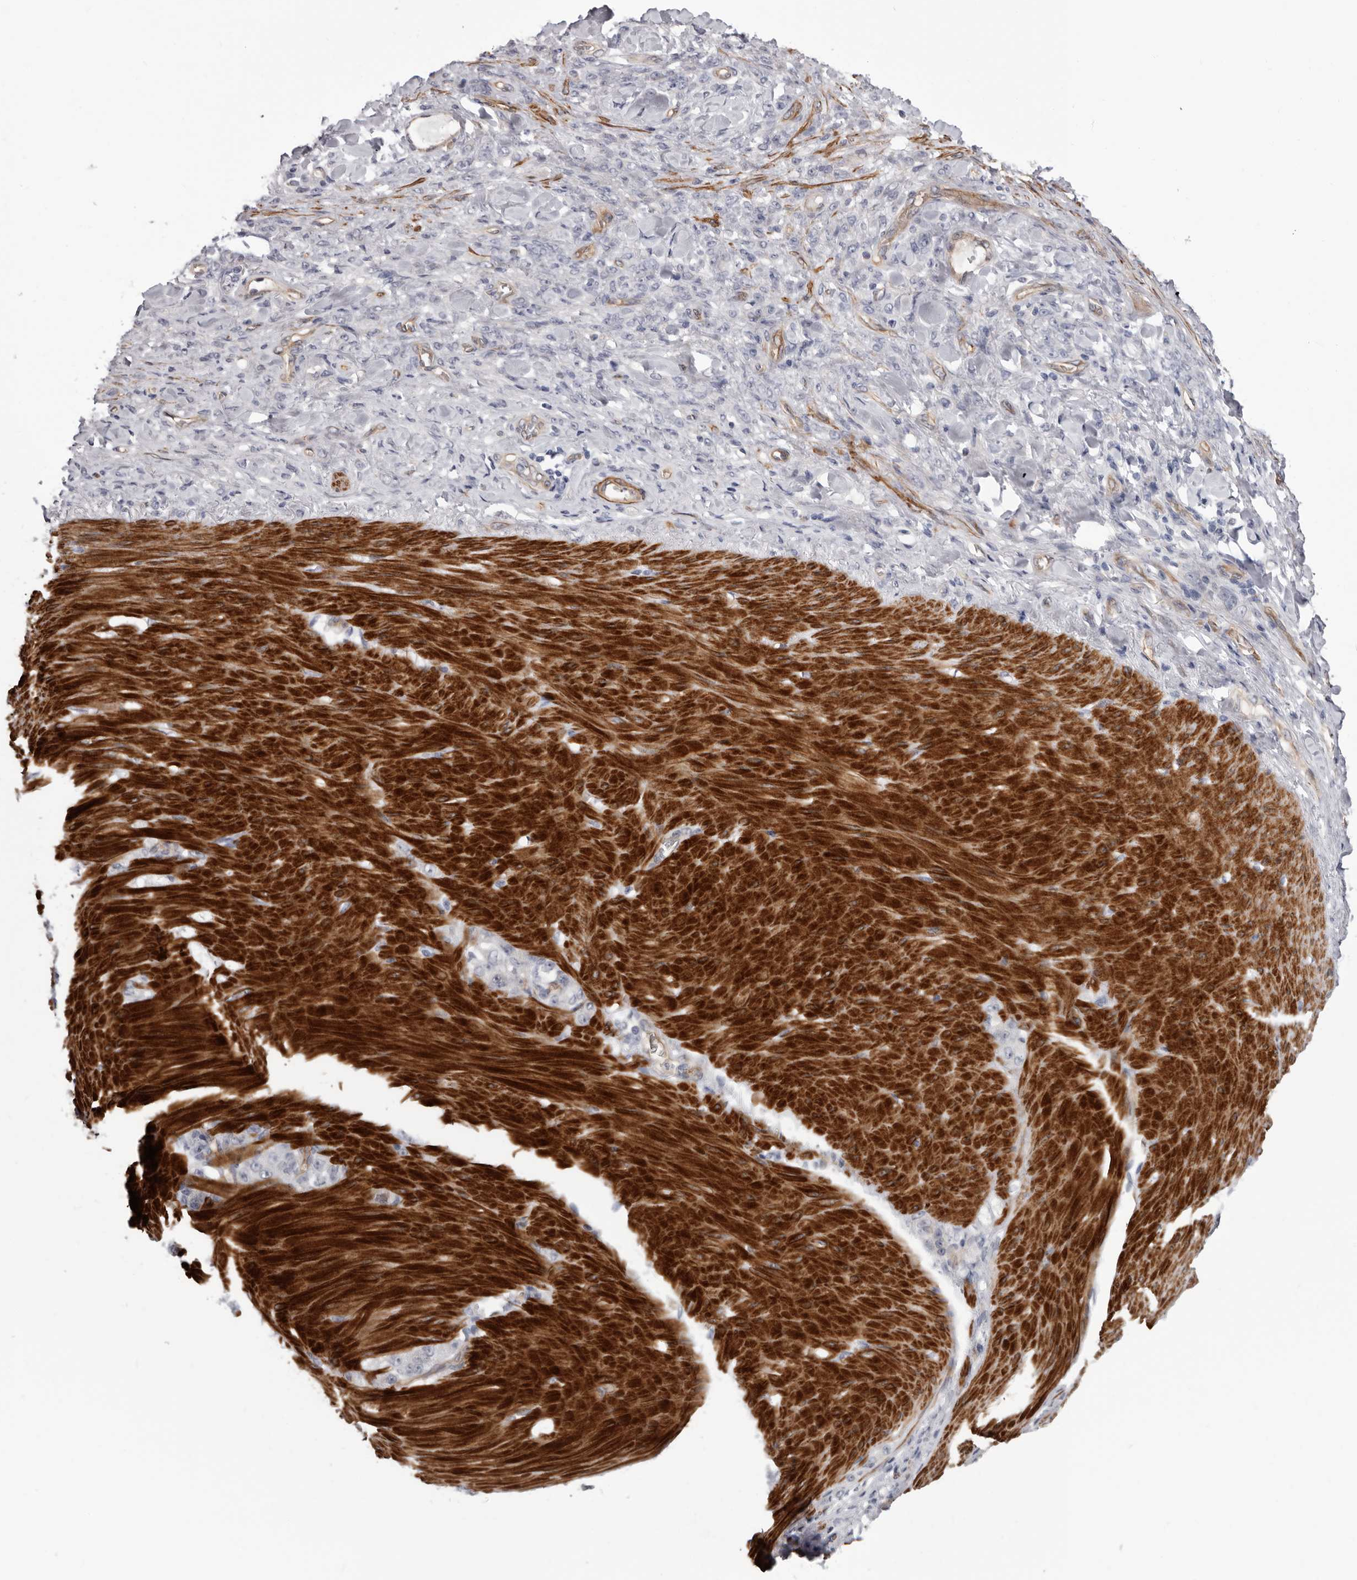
{"staining": {"intensity": "negative", "quantity": "none", "location": "none"}, "tissue": "stomach cancer", "cell_type": "Tumor cells", "image_type": "cancer", "snomed": [{"axis": "morphology", "description": "Normal tissue, NOS"}, {"axis": "morphology", "description": "Adenocarcinoma, NOS"}, {"axis": "topography", "description": "Stomach"}], "caption": "IHC micrograph of neoplastic tissue: human stomach adenocarcinoma stained with DAB (3,3'-diaminobenzidine) exhibits no significant protein staining in tumor cells. (Stains: DAB immunohistochemistry (IHC) with hematoxylin counter stain, Microscopy: brightfield microscopy at high magnification).", "gene": "ADGRL4", "patient": {"sex": "male", "age": 82}}